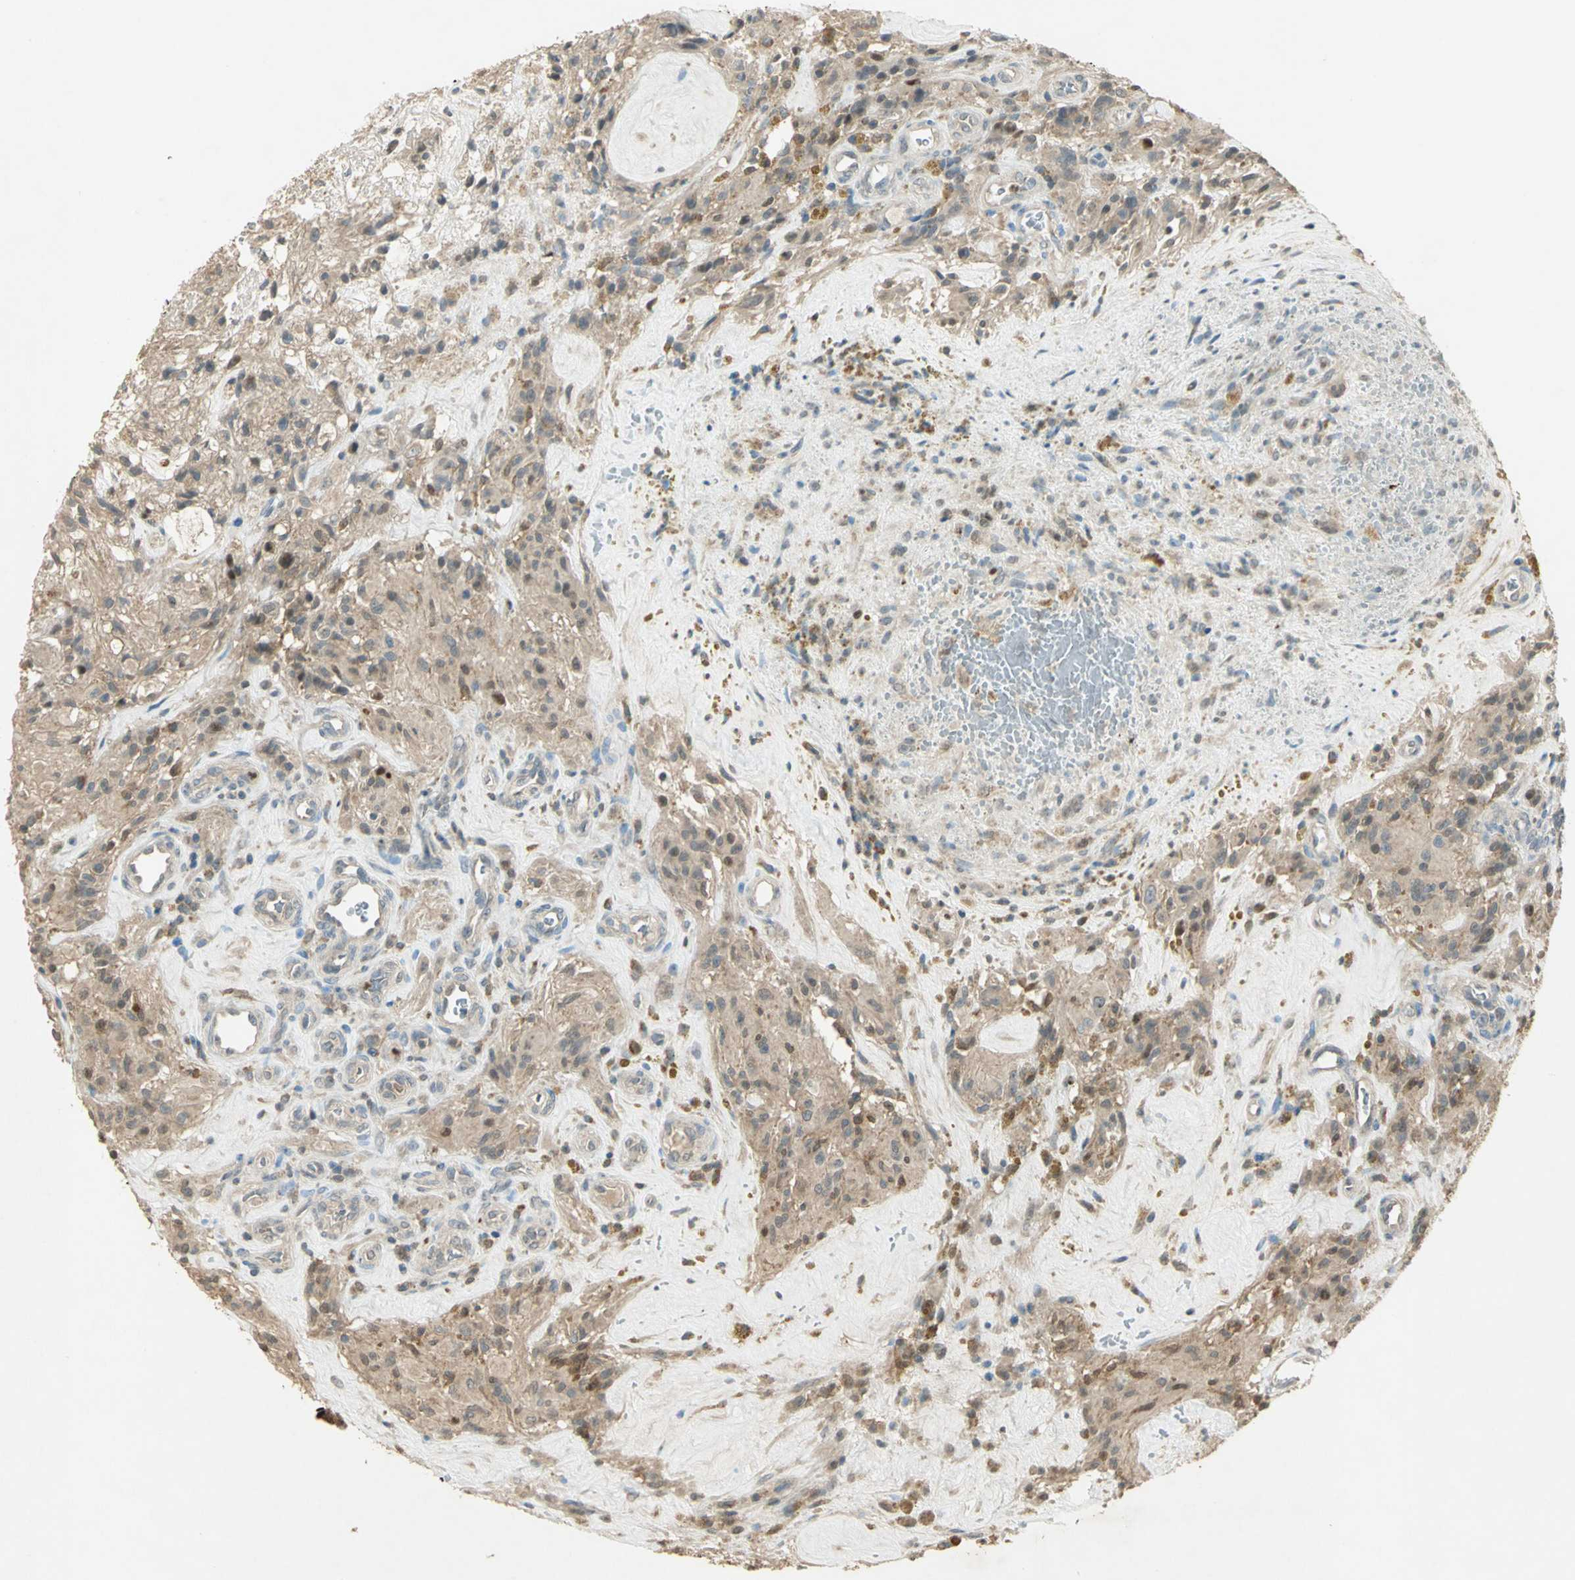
{"staining": {"intensity": "weak", "quantity": ">75%", "location": "cytoplasmic/membranous,nuclear"}, "tissue": "glioma", "cell_type": "Tumor cells", "image_type": "cancer", "snomed": [{"axis": "morphology", "description": "Normal tissue, NOS"}, {"axis": "morphology", "description": "Glioma, malignant, High grade"}, {"axis": "topography", "description": "Cerebral cortex"}], "caption": "A brown stain shows weak cytoplasmic/membranous and nuclear staining of a protein in human malignant high-grade glioma tumor cells. The protein is shown in brown color, while the nuclei are stained blue.", "gene": "BIRC2", "patient": {"sex": "male", "age": 56}}